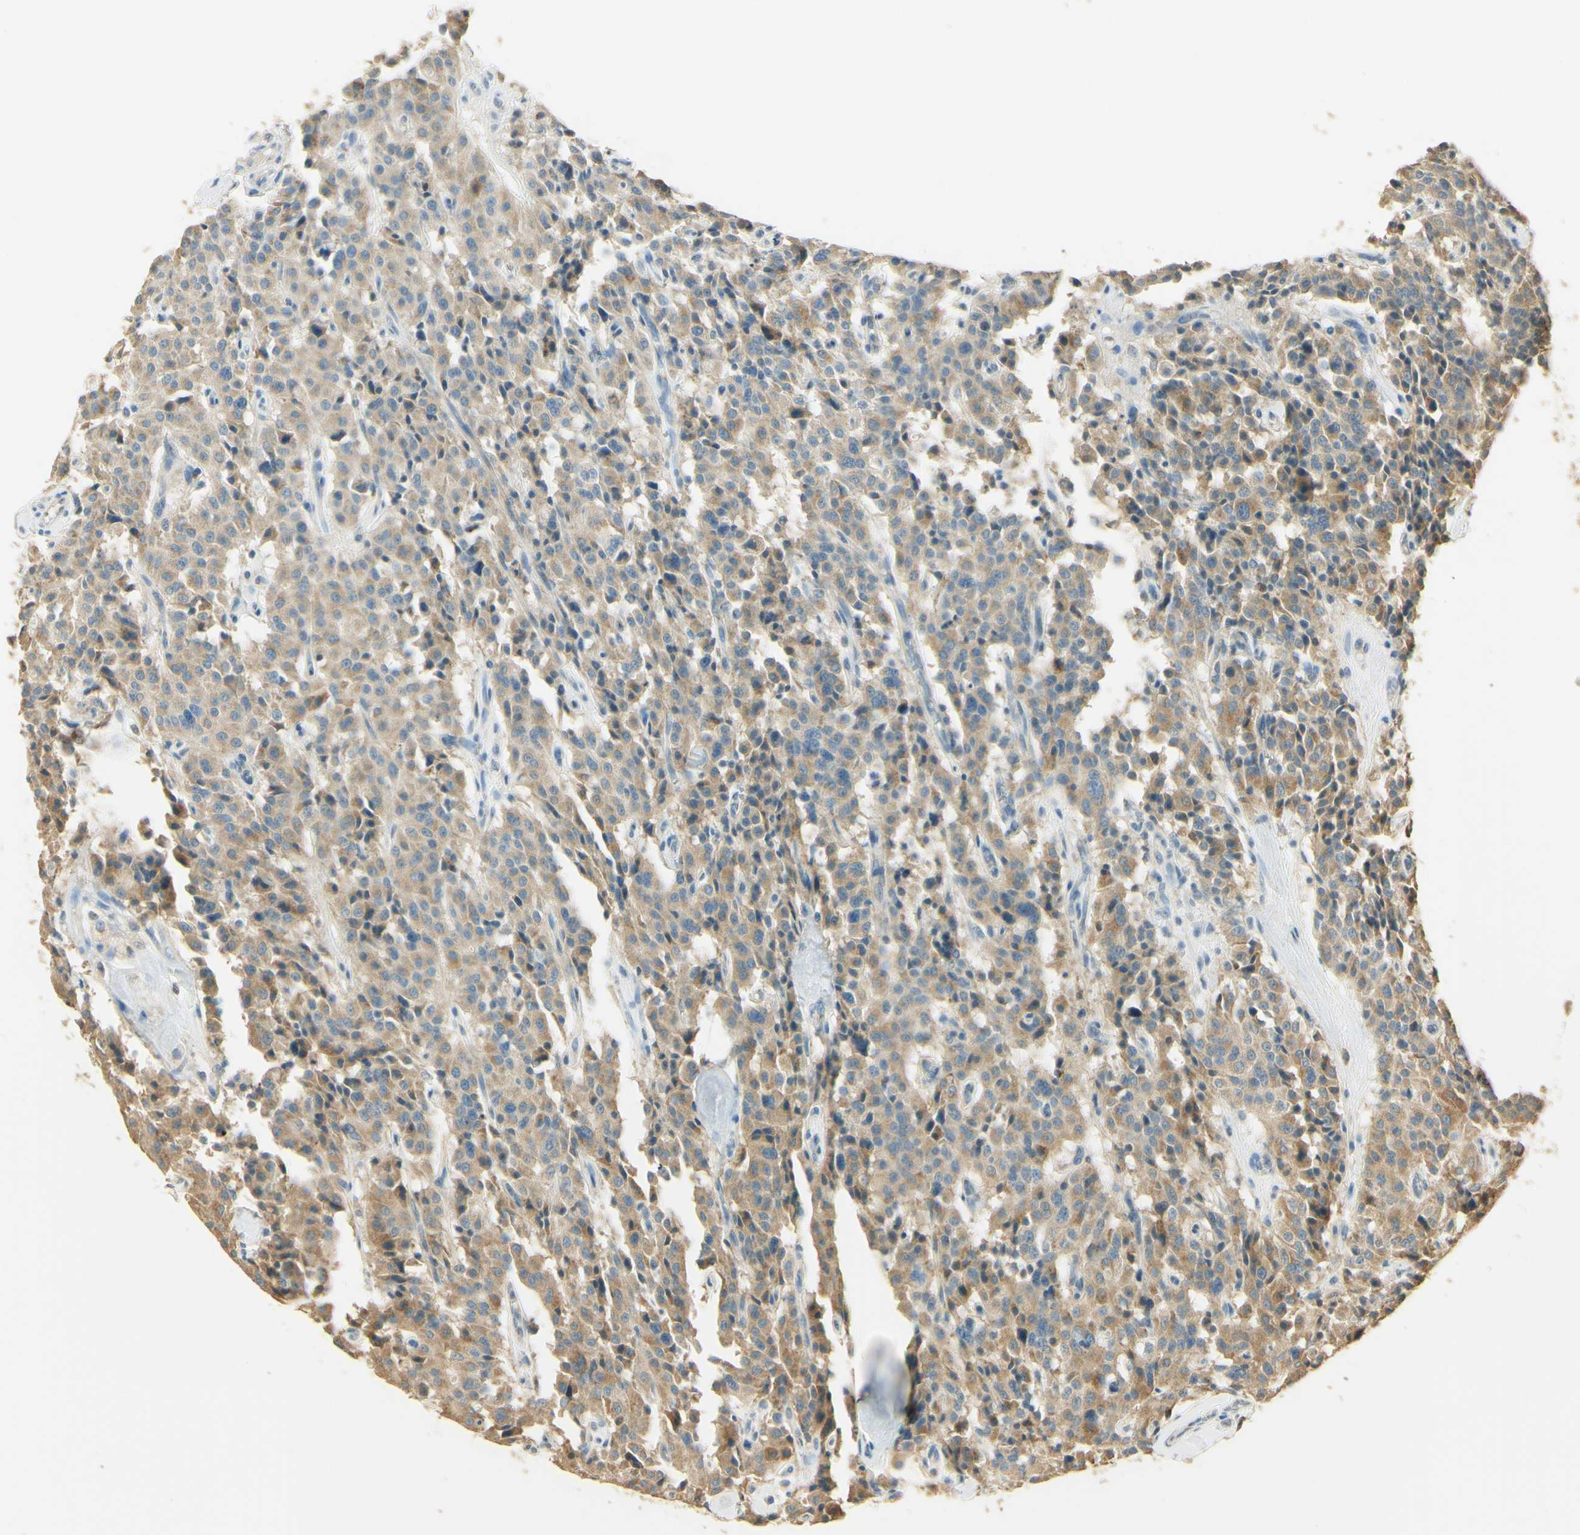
{"staining": {"intensity": "moderate", "quantity": "25%-75%", "location": "cytoplasmic/membranous"}, "tissue": "carcinoid", "cell_type": "Tumor cells", "image_type": "cancer", "snomed": [{"axis": "morphology", "description": "Carcinoid, malignant, NOS"}, {"axis": "topography", "description": "Lung"}], "caption": "IHC histopathology image of human malignant carcinoid stained for a protein (brown), which demonstrates medium levels of moderate cytoplasmic/membranous staining in about 25%-75% of tumor cells.", "gene": "UXS1", "patient": {"sex": "male", "age": 30}}